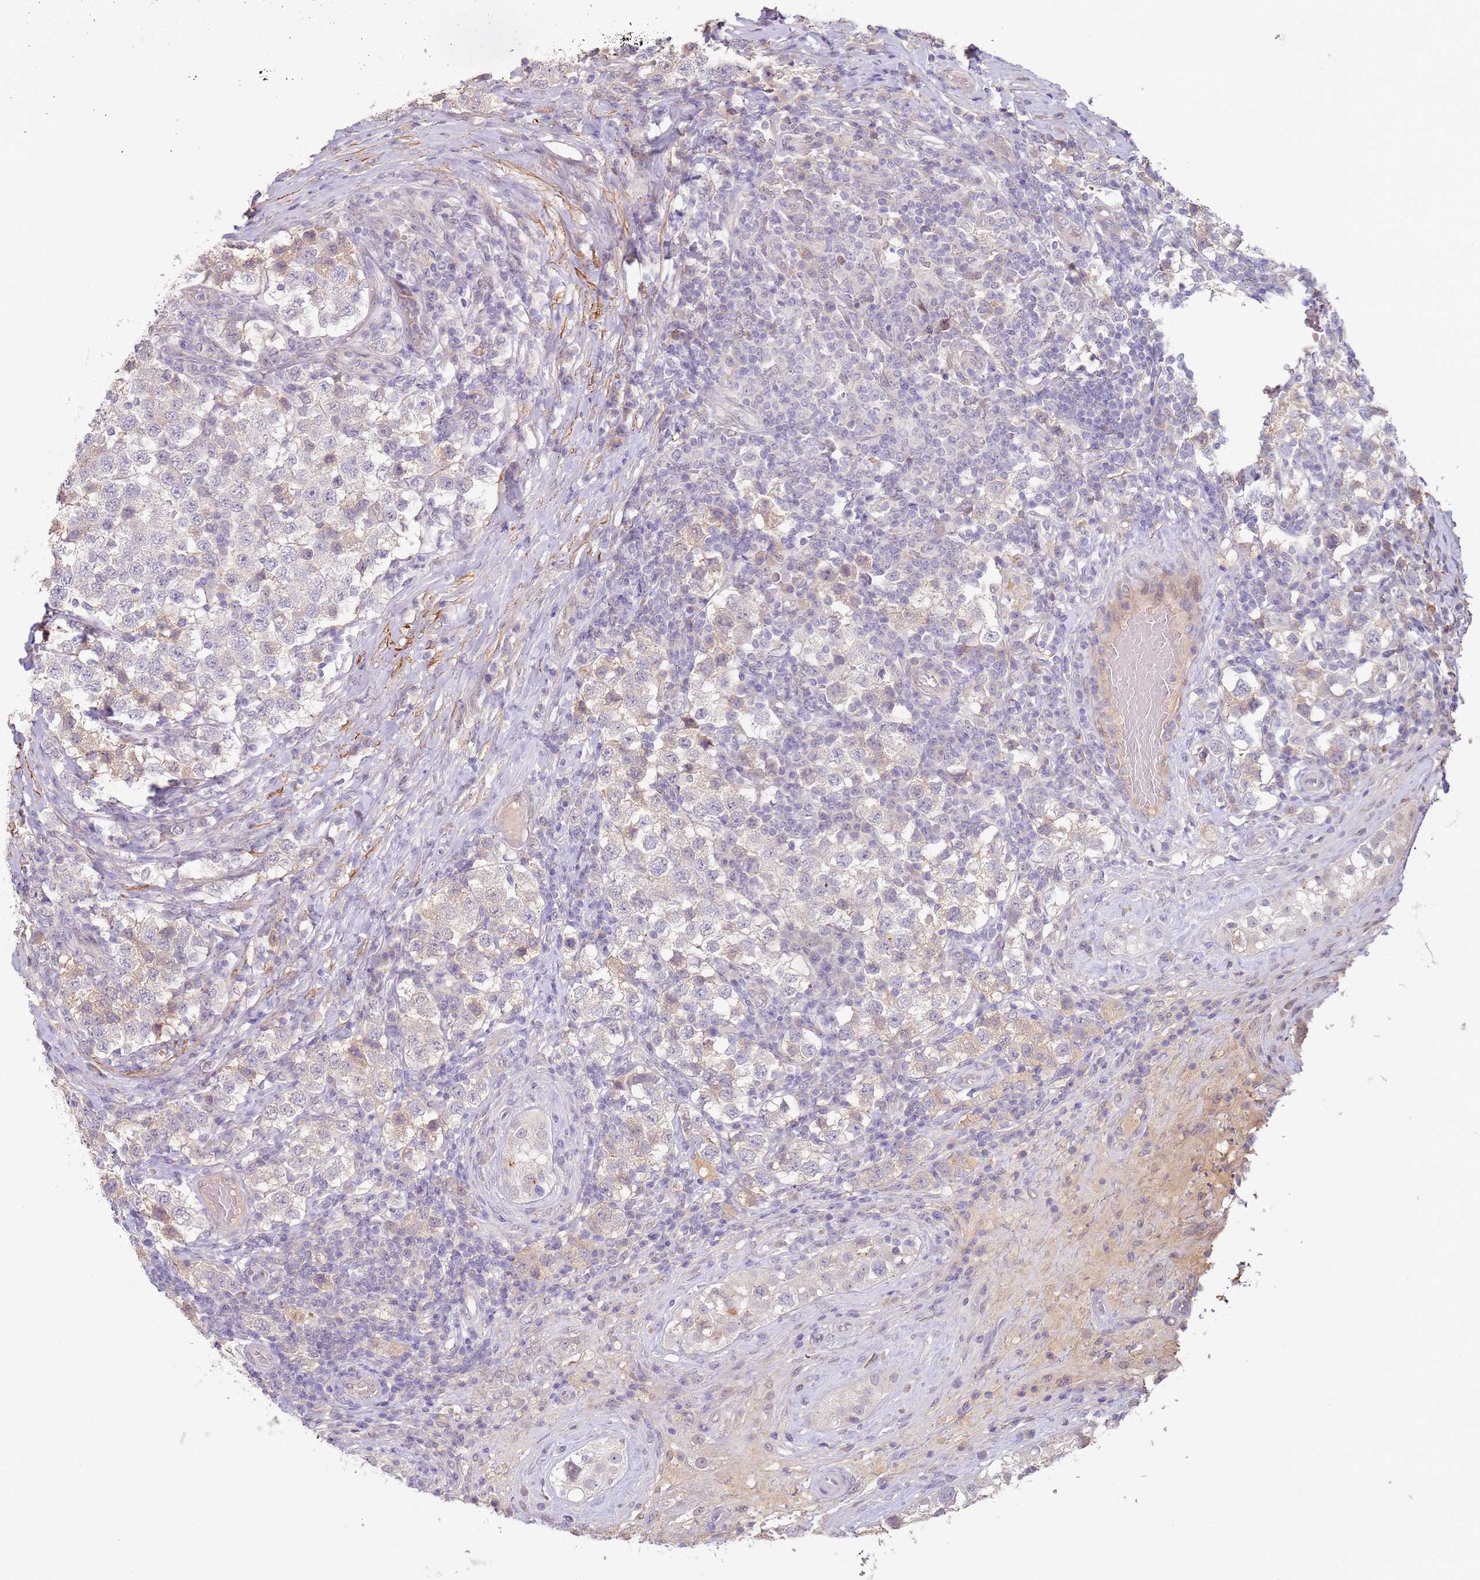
{"staining": {"intensity": "negative", "quantity": "none", "location": "none"}, "tissue": "testis cancer", "cell_type": "Tumor cells", "image_type": "cancer", "snomed": [{"axis": "morphology", "description": "Seminoma, NOS"}, {"axis": "topography", "description": "Testis"}], "caption": "A high-resolution image shows immunohistochemistry staining of testis seminoma, which displays no significant staining in tumor cells. (DAB immunohistochemistry (IHC) visualized using brightfield microscopy, high magnification).", "gene": "WDR93", "patient": {"sex": "male", "age": 34}}